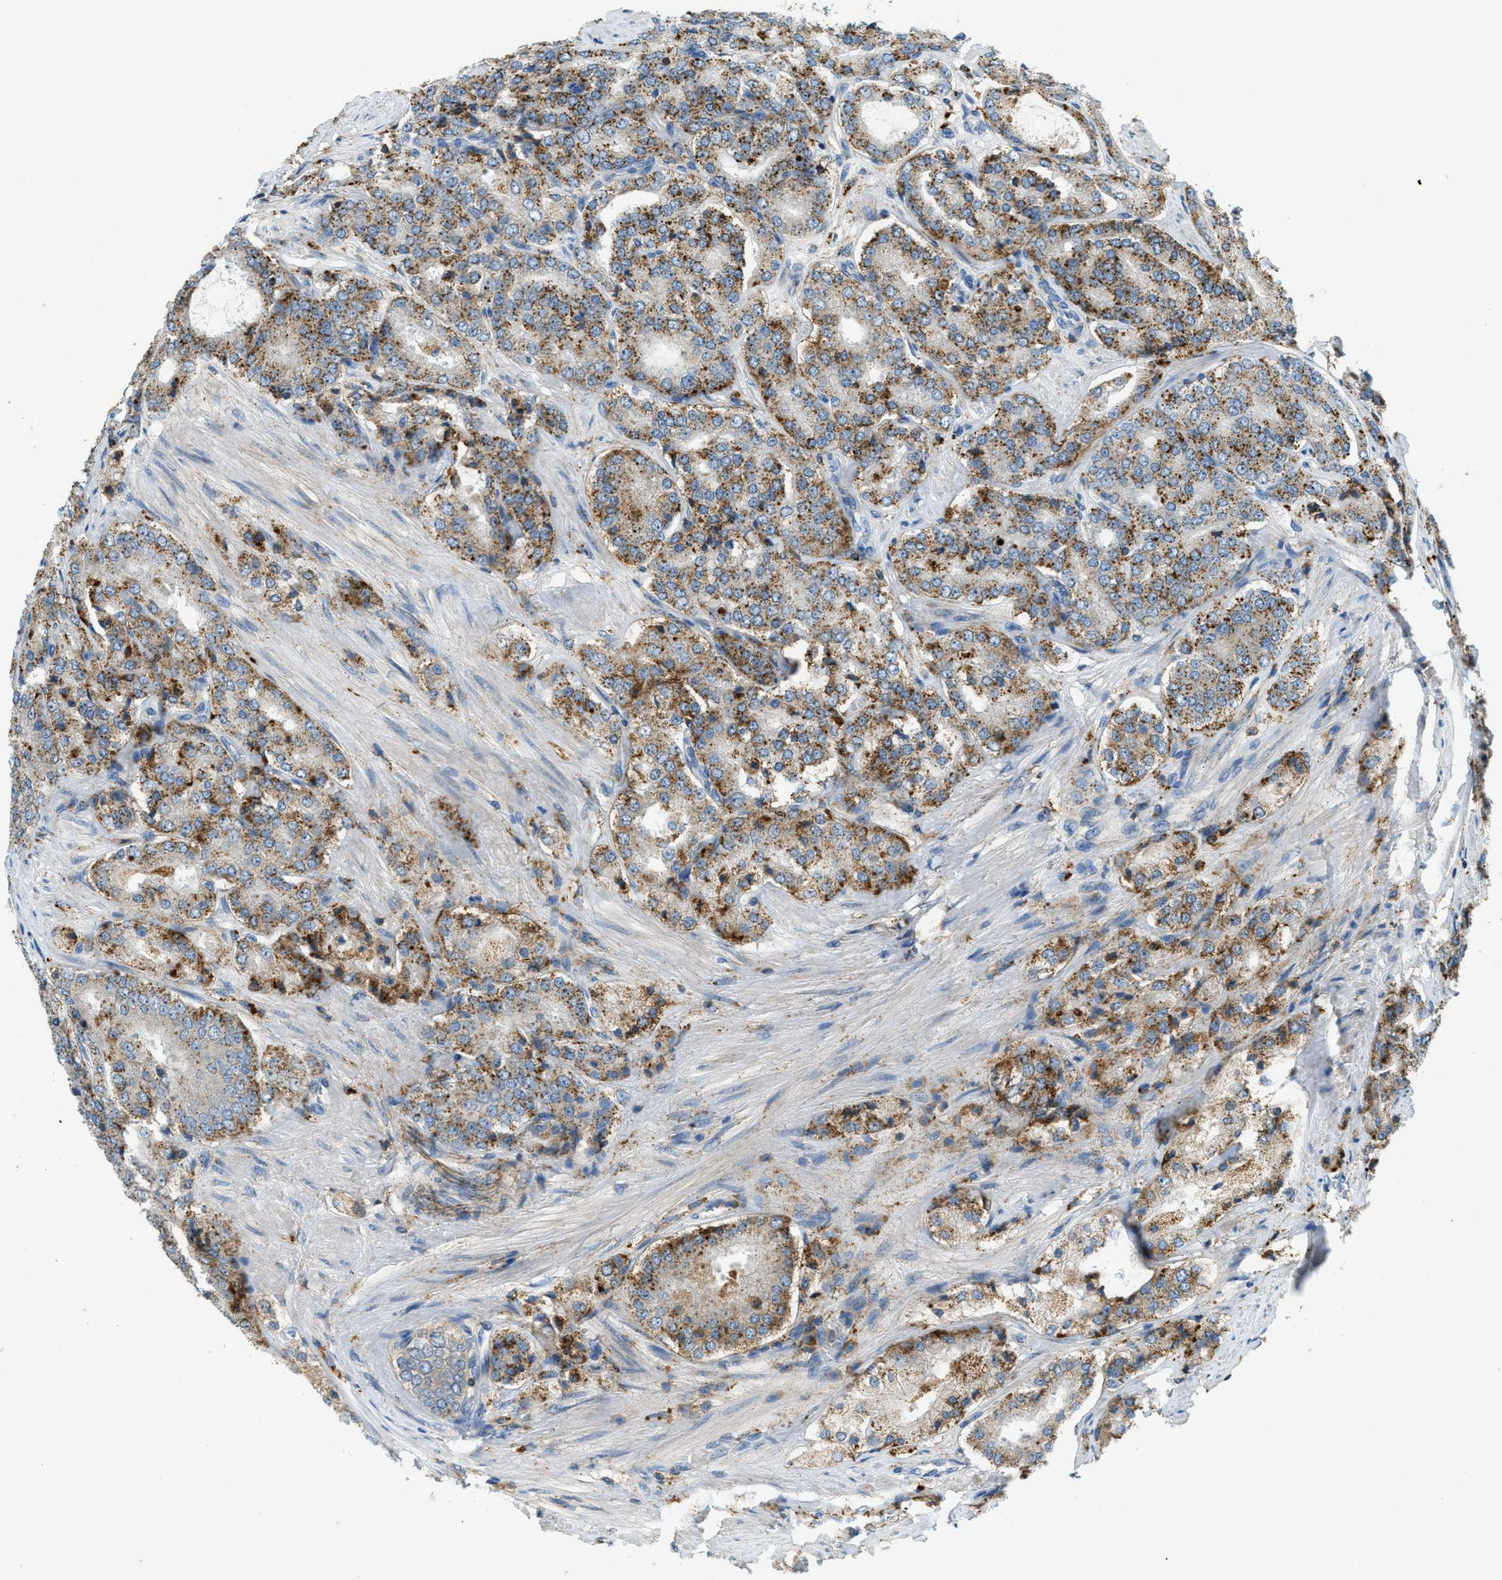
{"staining": {"intensity": "moderate", "quantity": ">75%", "location": "cytoplasmic/membranous"}, "tissue": "prostate cancer", "cell_type": "Tumor cells", "image_type": "cancer", "snomed": [{"axis": "morphology", "description": "Adenocarcinoma, High grade"}, {"axis": "topography", "description": "Prostate"}], "caption": "Prostate cancer (adenocarcinoma (high-grade)) stained with a protein marker reveals moderate staining in tumor cells.", "gene": "PLBD2", "patient": {"sex": "male", "age": 65}}